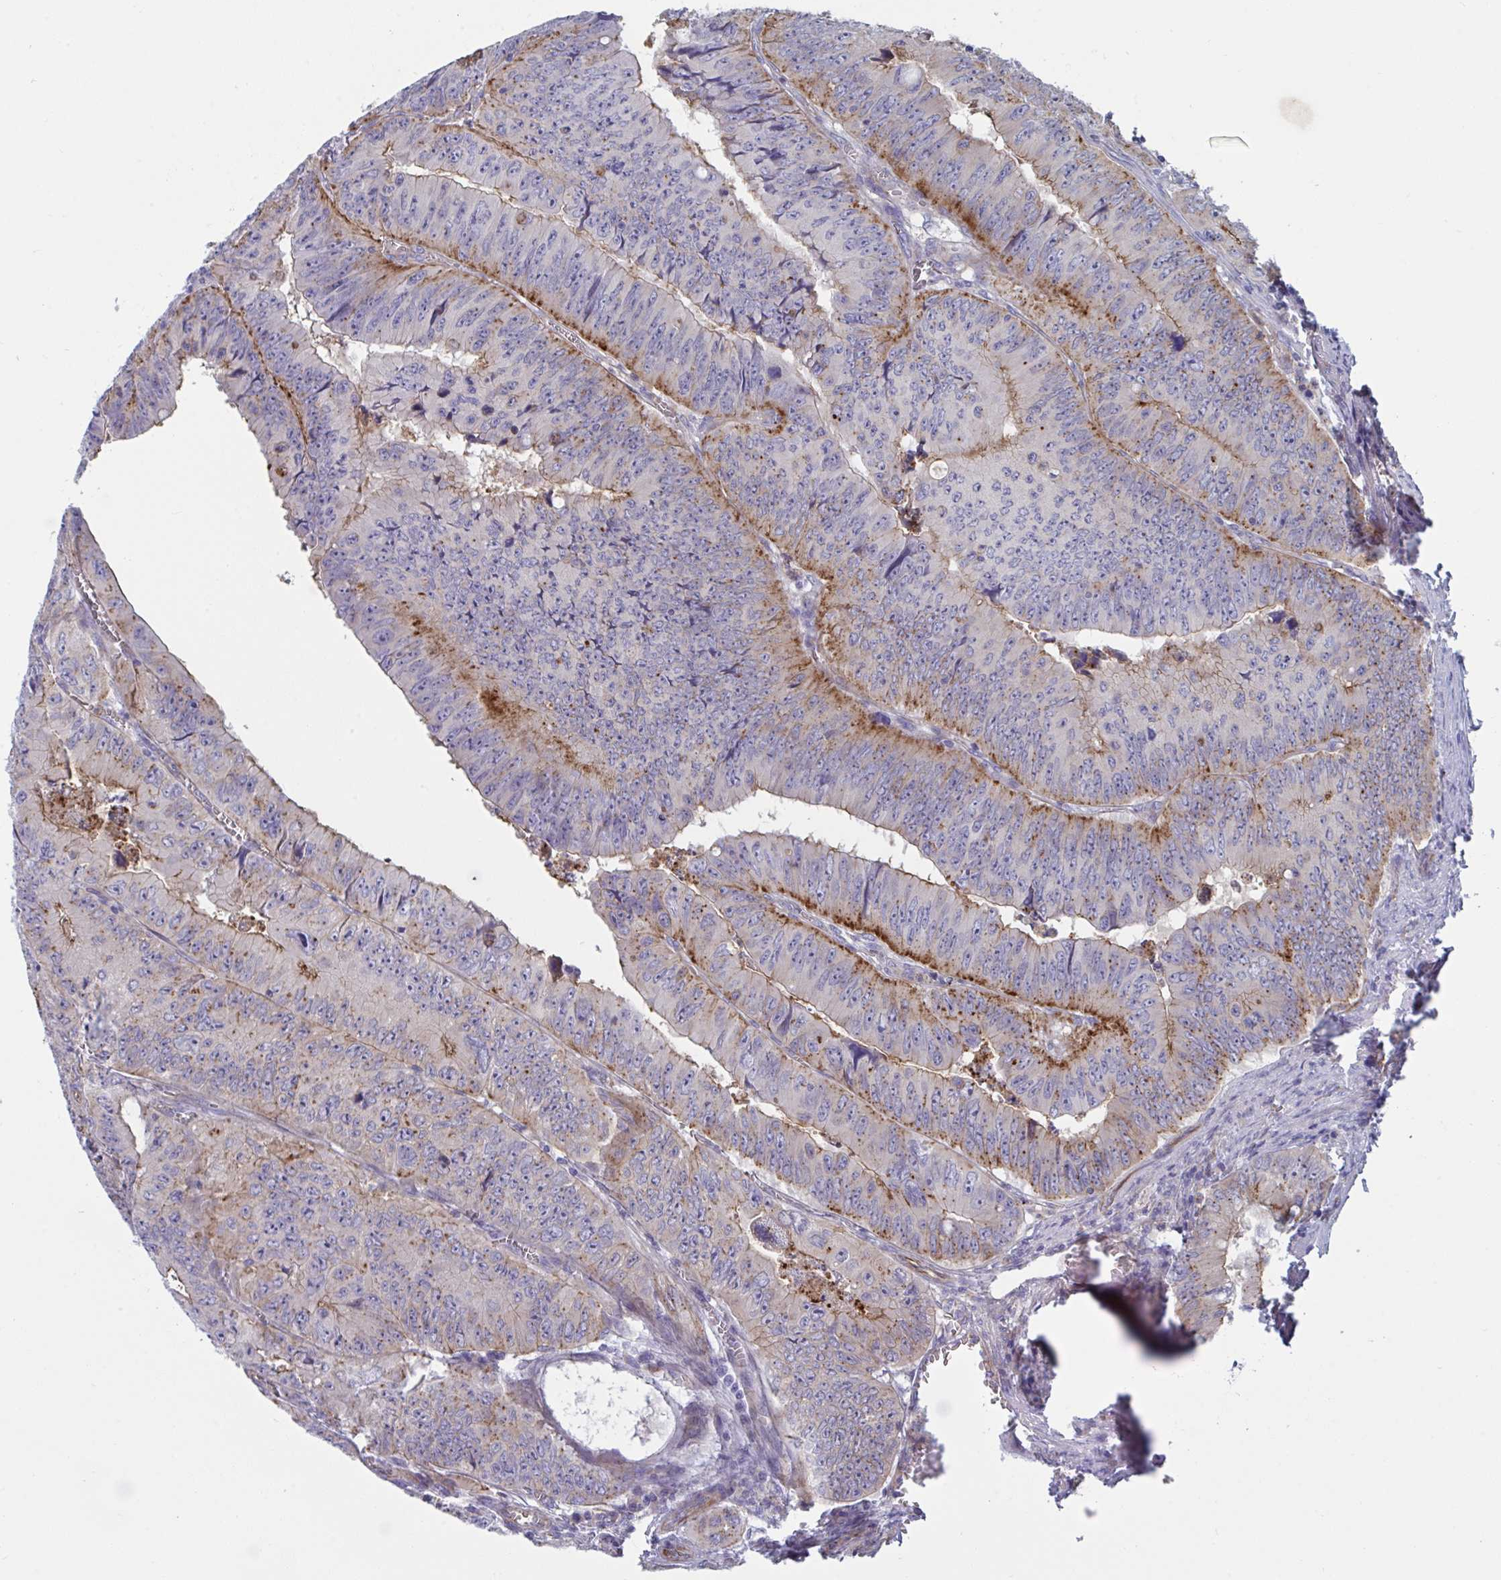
{"staining": {"intensity": "moderate", "quantity": "25%-75%", "location": "cytoplasmic/membranous"}, "tissue": "colorectal cancer", "cell_type": "Tumor cells", "image_type": "cancer", "snomed": [{"axis": "morphology", "description": "Adenocarcinoma, NOS"}, {"axis": "topography", "description": "Colon"}], "caption": "There is medium levels of moderate cytoplasmic/membranous staining in tumor cells of adenocarcinoma (colorectal), as demonstrated by immunohistochemical staining (brown color).", "gene": "SLC9A6", "patient": {"sex": "female", "age": 84}}